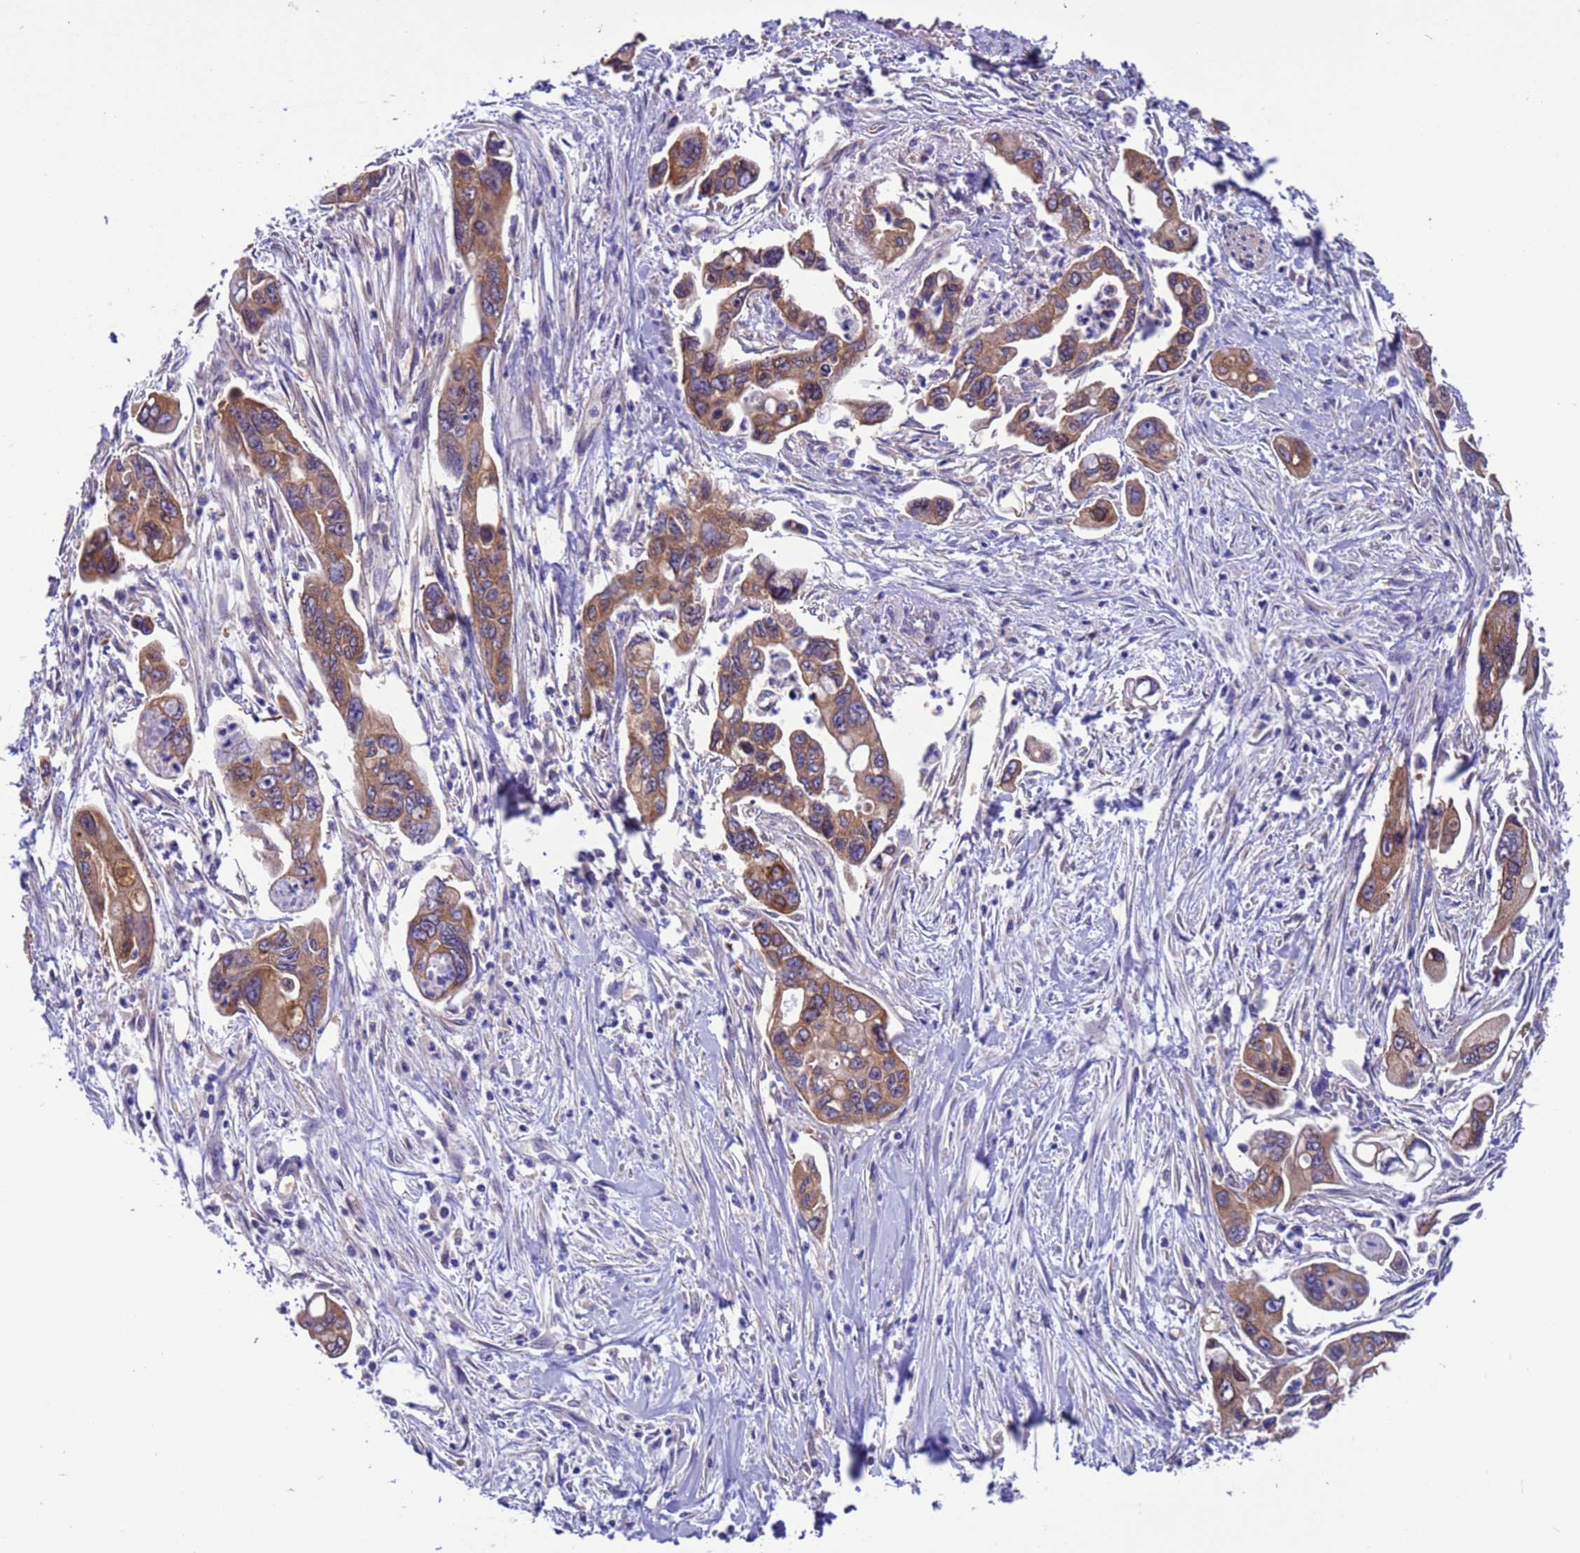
{"staining": {"intensity": "moderate", "quantity": ">75%", "location": "cytoplasmic/membranous"}, "tissue": "pancreatic cancer", "cell_type": "Tumor cells", "image_type": "cancer", "snomed": [{"axis": "morphology", "description": "Adenocarcinoma, NOS"}, {"axis": "topography", "description": "Pancreas"}], "caption": "A medium amount of moderate cytoplasmic/membranous expression is appreciated in approximately >75% of tumor cells in pancreatic cancer (adenocarcinoma) tissue.", "gene": "ARHGAP12", "patient": {"sex": "male", "age": 70}}